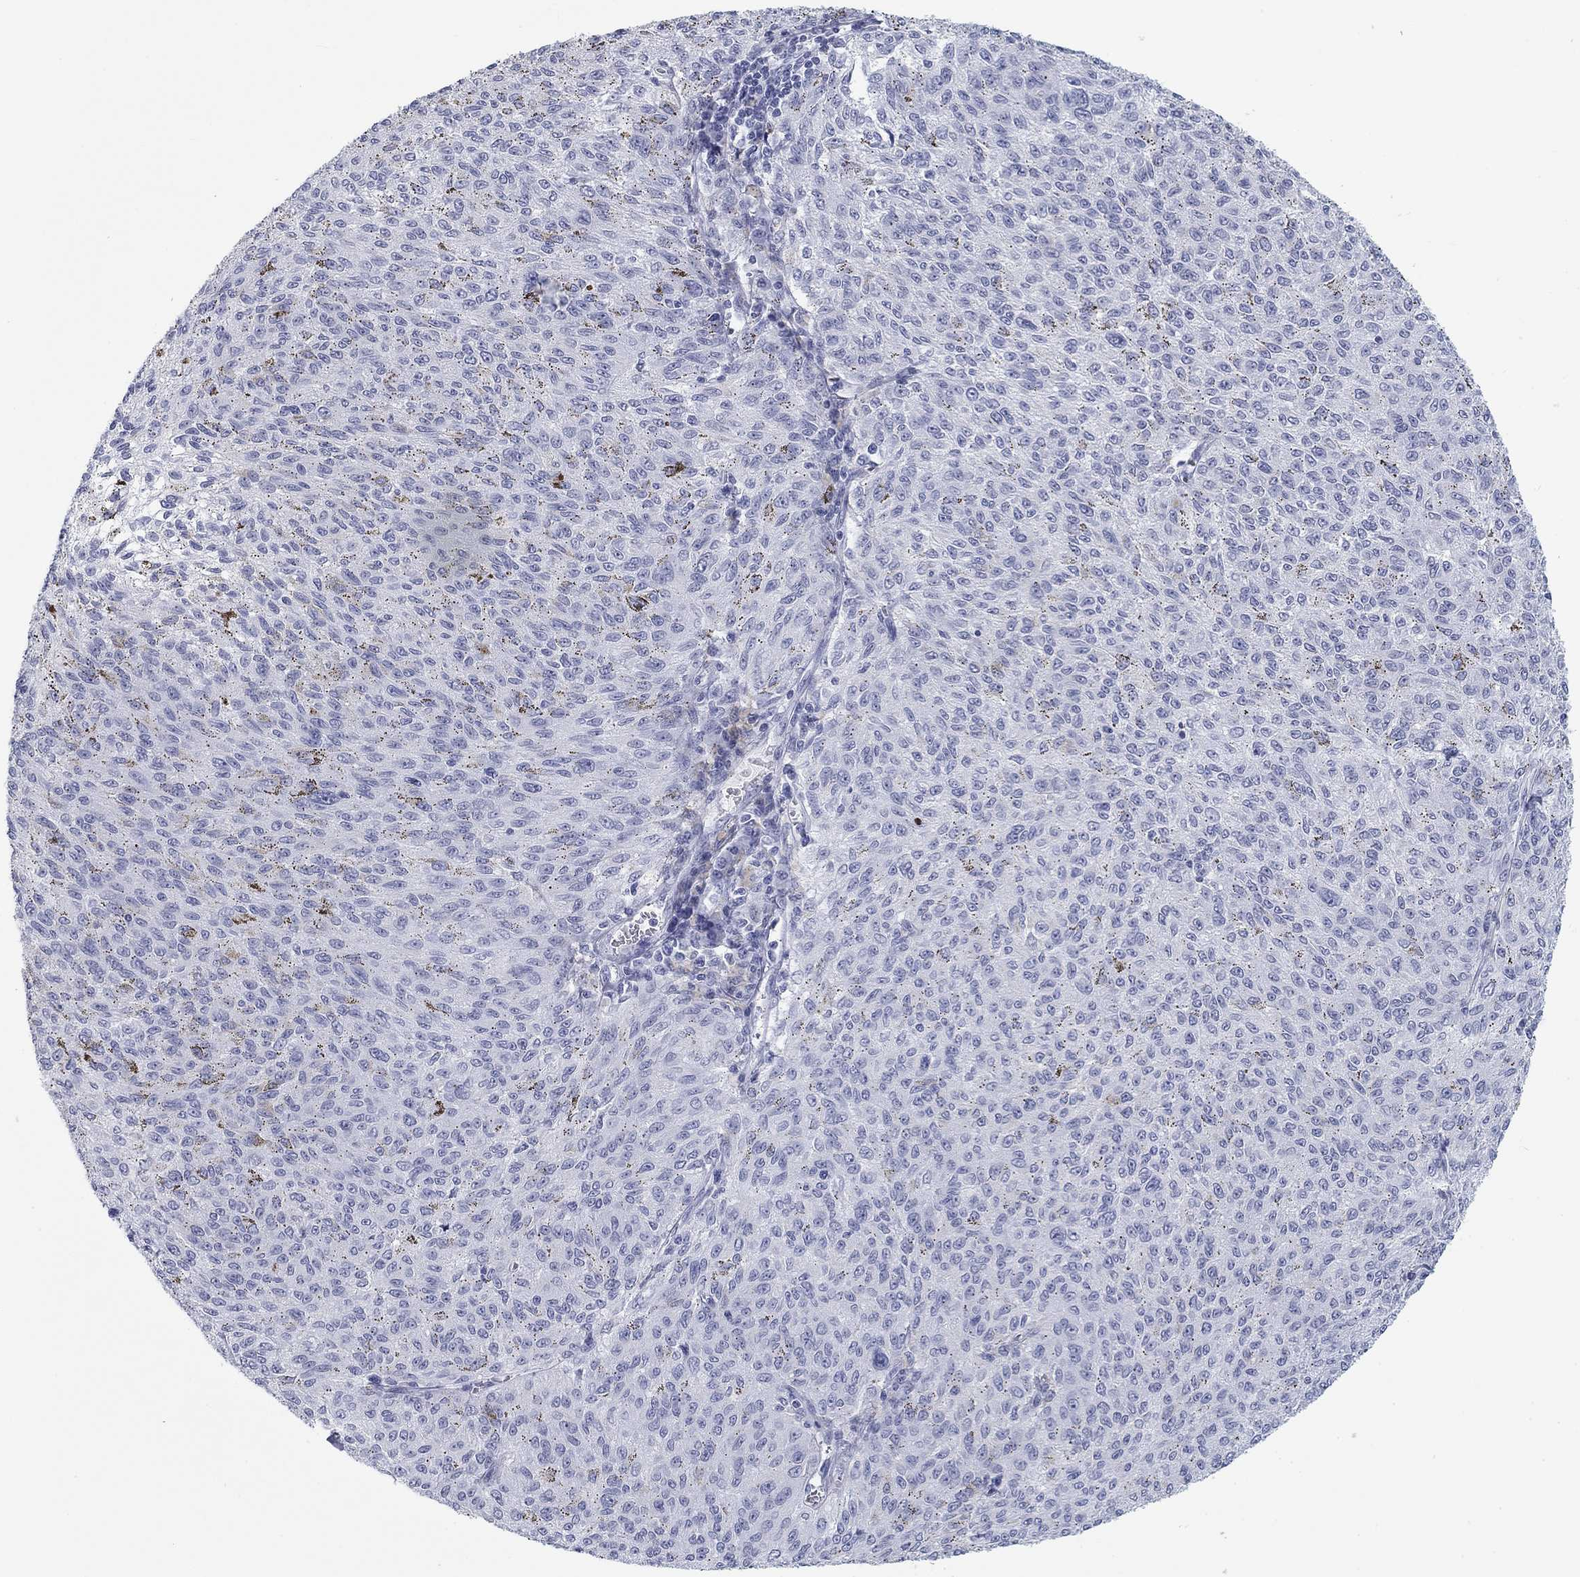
{"staining": {"intensity": "negative", "quantity": "none", "location": "none"}, "tissue": "melanoma", "cell_type": "Tumor cells", "image_type": "cancer", "snomed": [{"axis": "morphology", "description": "Malignant melanoma, NOS"}, {"axis": "topography", "description": "Skin"}], "caption": "The histopathology image displays no significant expression in tumor cells of melanoma.", "gene": "CALB1", "patient": {"sex": "female", "age": 72}}